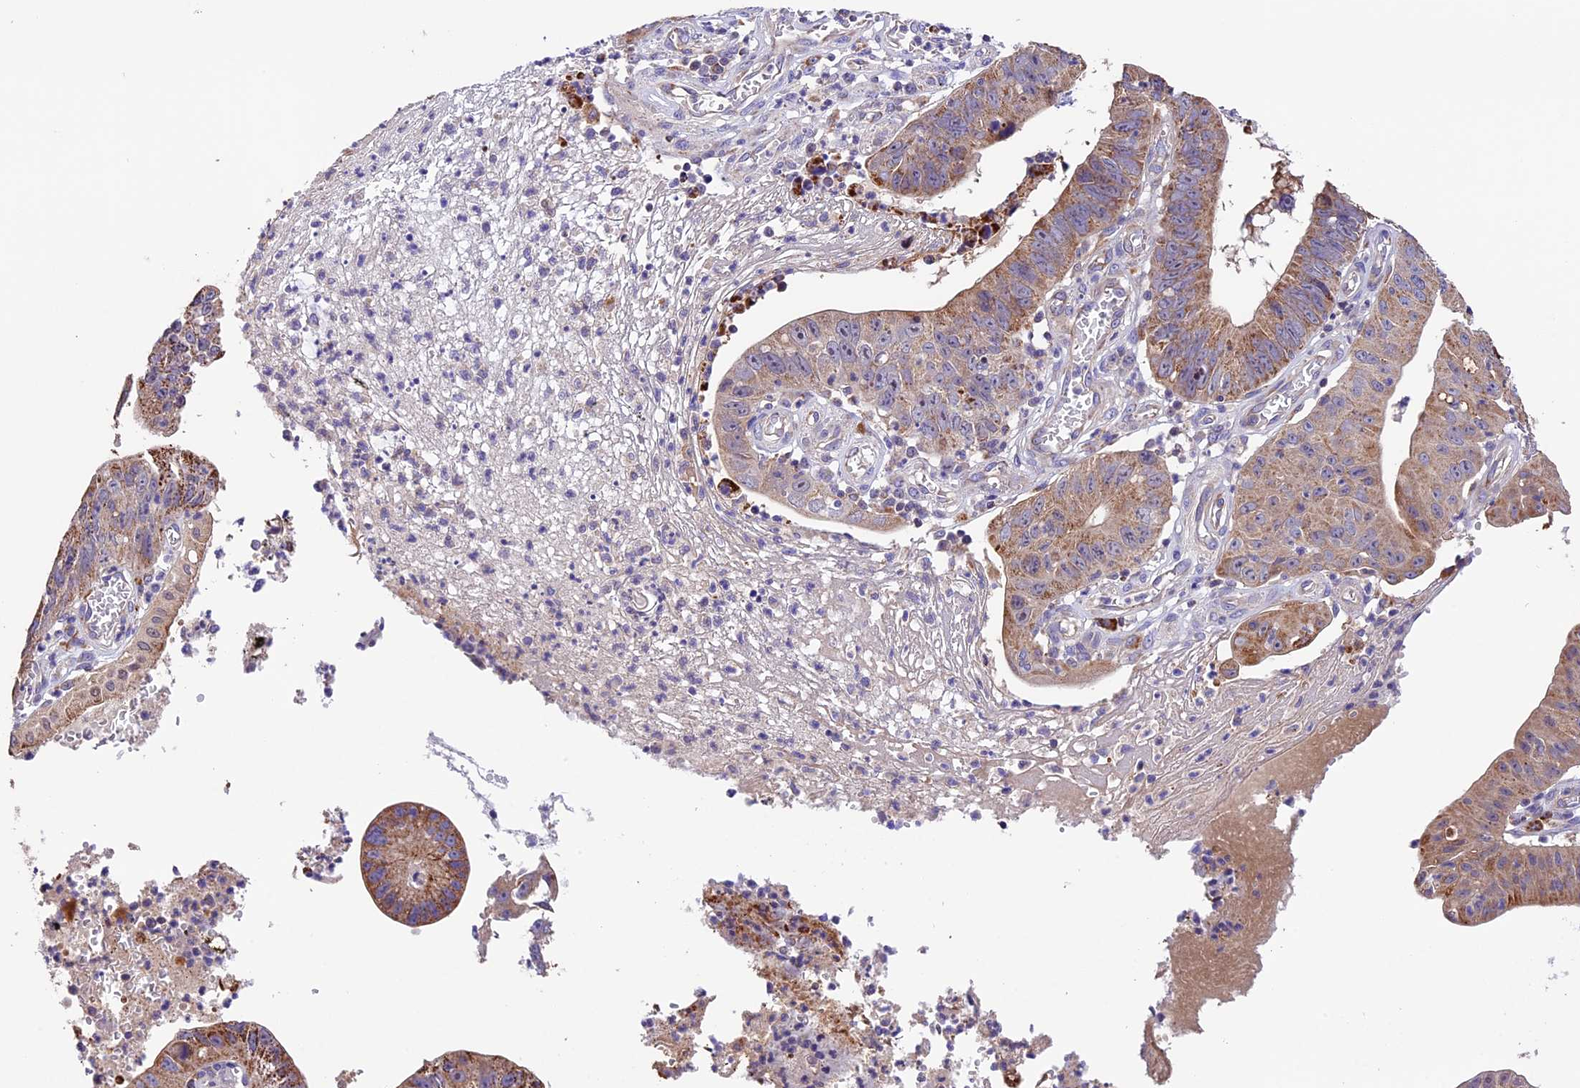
{"staining": {"intensity": "moderate", "quantity": ">75%", "location": "cytoplasmic/membranous"}, "tissue": "stomach cancer", "cell_type": "Tumor cells", "image_type": "cancer", "snomed": [{"axis": "morphology", "description": "Adenocarcinoma, NOS"}, {"axis": "topography", "description": "Stomach"}], "caption": "IHC histopathology image of human adenocarcinoma (stomach) stained for a protein (brown), which shows medium levels of moderate cytoplasmic/membranous staining in about >75% of tumor cells.", "gene": "METTL22", "patient": {"sex": "male", "age": 59}}